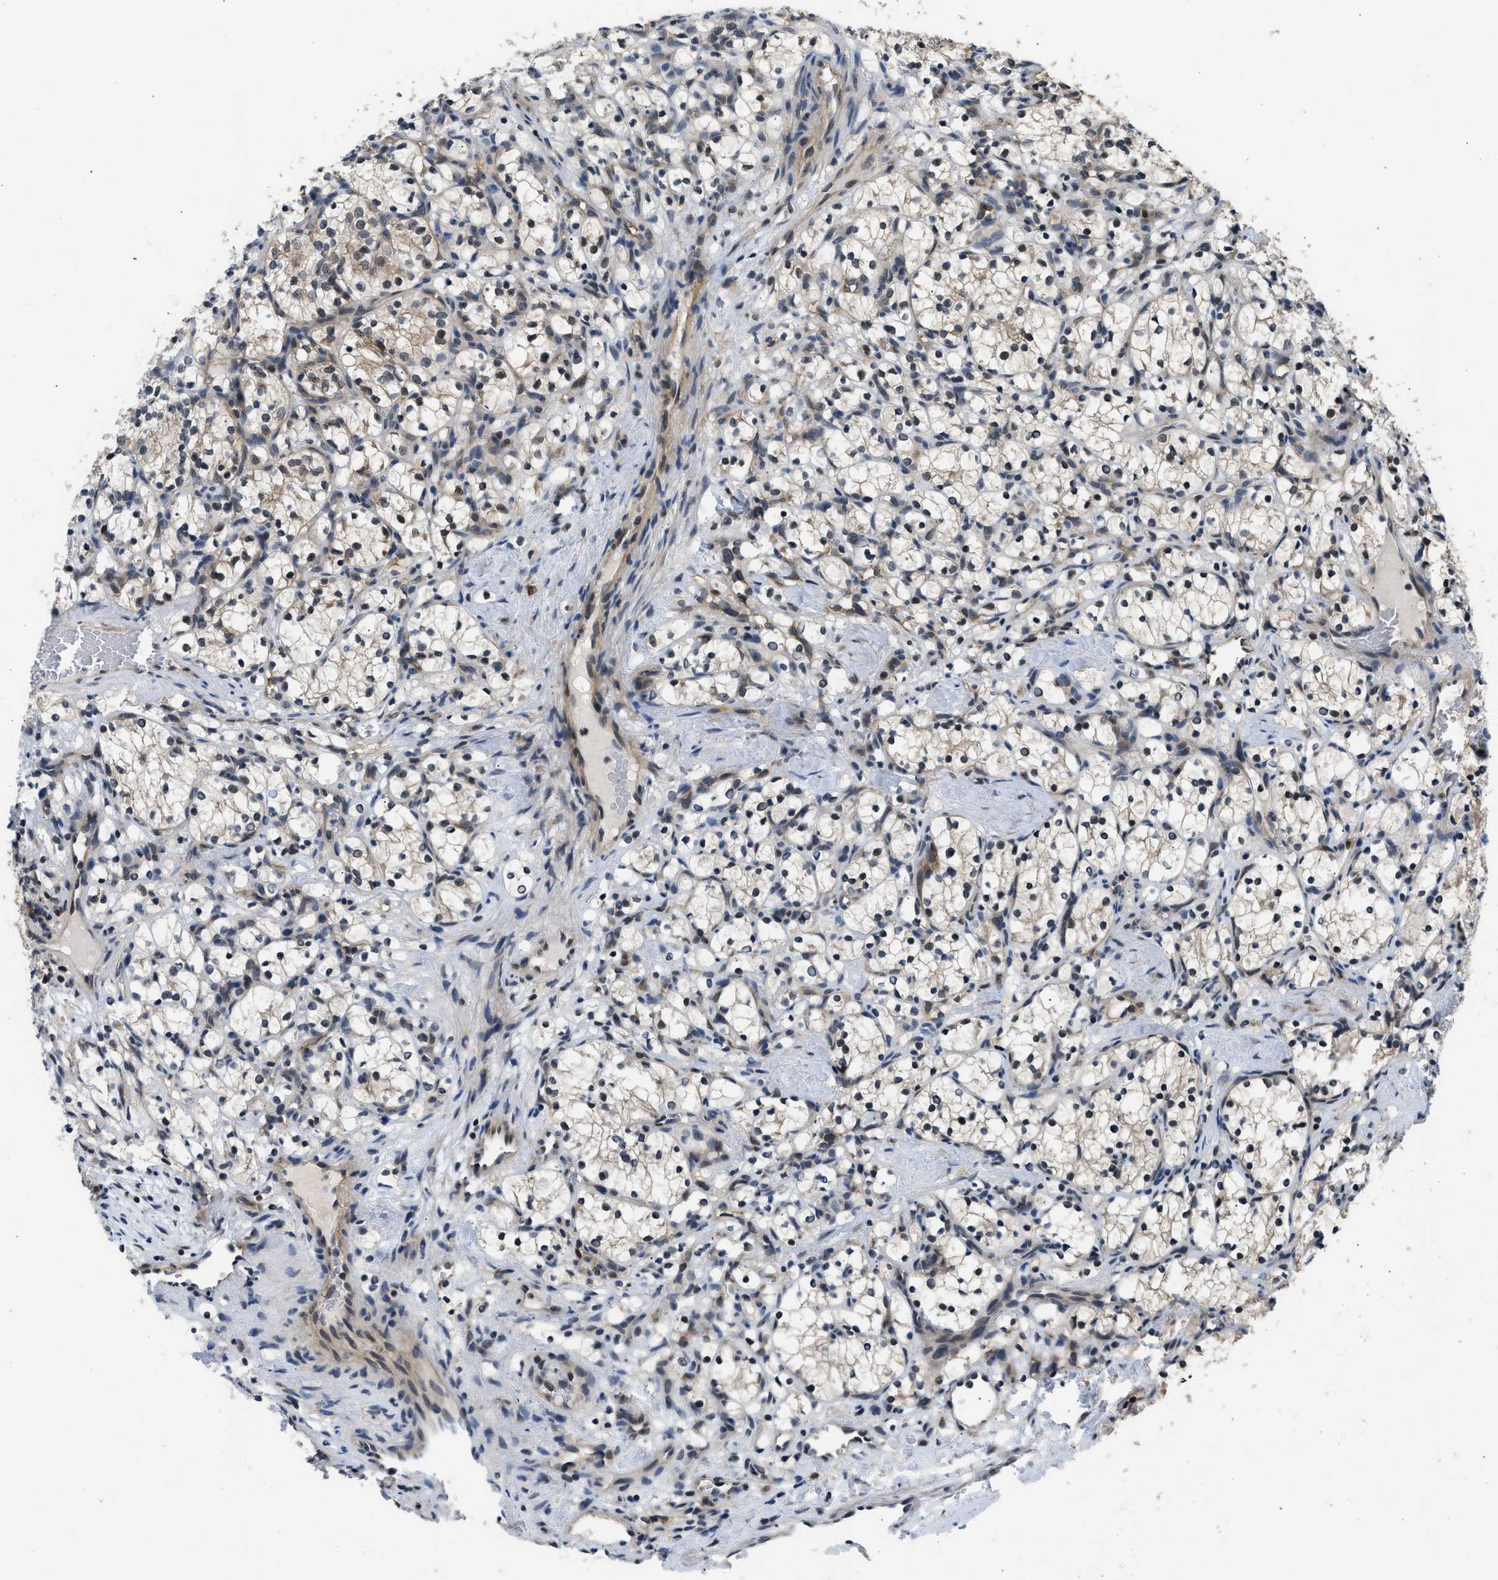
{"staining": {"intensity": "moderate", "quantity": "25%-75%", "location": "nuclear"}, "tissue": "renal cancer", "cell_type": "Tumor cells", "image_type": "cancer", "snomed": [{"axis": "morphology", "description": "Adenocarcinoma, NOS"}, {"axis": "topography", "description": "Kidney"}], "caption": "DAB immunohistochemical staining of renal adenocarcinoma exhibits moderate nuclear protein expression in approximately 25%-75% of tumor cells. The staining was performed using DAB (3,3'-diaminobenzidine) to visualize the protein expression in brown, while the nuclei were stained in blue with hematoxylin (Magnification: 20x).", "gene": "MTMR1", "patient": {"sex": "female", "age": 69}}